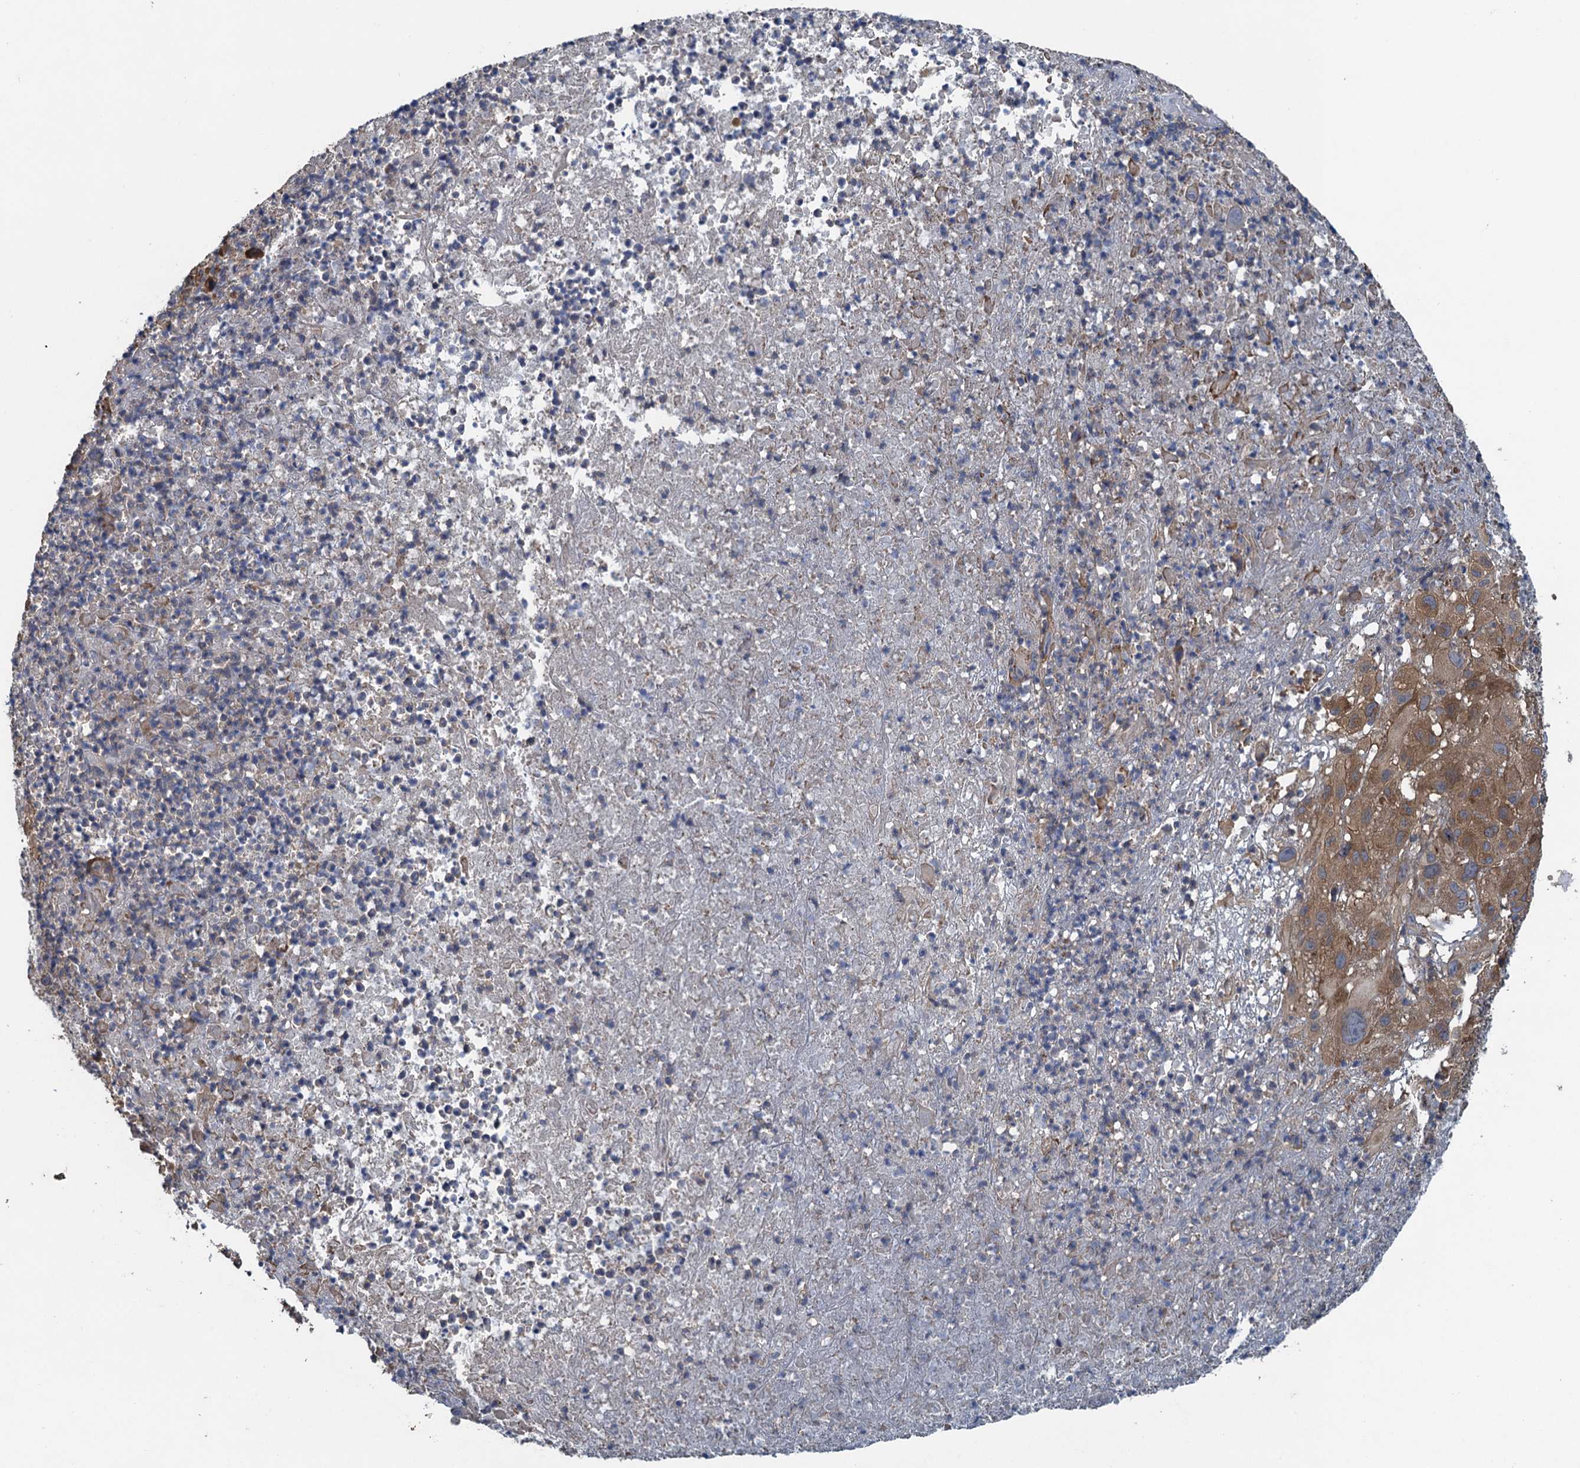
{"staining": {"intensity": "moderate", "quantity": ">75%", "location": "cytoplasmic/membranous"}, "tissue": "melanoma", "cell_type": "Tumor cells", "image_type": "cancer", "snomed": [{"axis": "morphology", "description": "Malignant melanoma, NOS"}, {"axis": "topography", "description": "Skin"}], "caption": "This is a photomicrograph of immunohistochemistry (IHC) staining of malignant melanoma, which shows moderate staining in the cytoplasmic/membranous of tumor cells.", "gene": "CNTN5", "patient": {"sex": "male", "age": 73}}